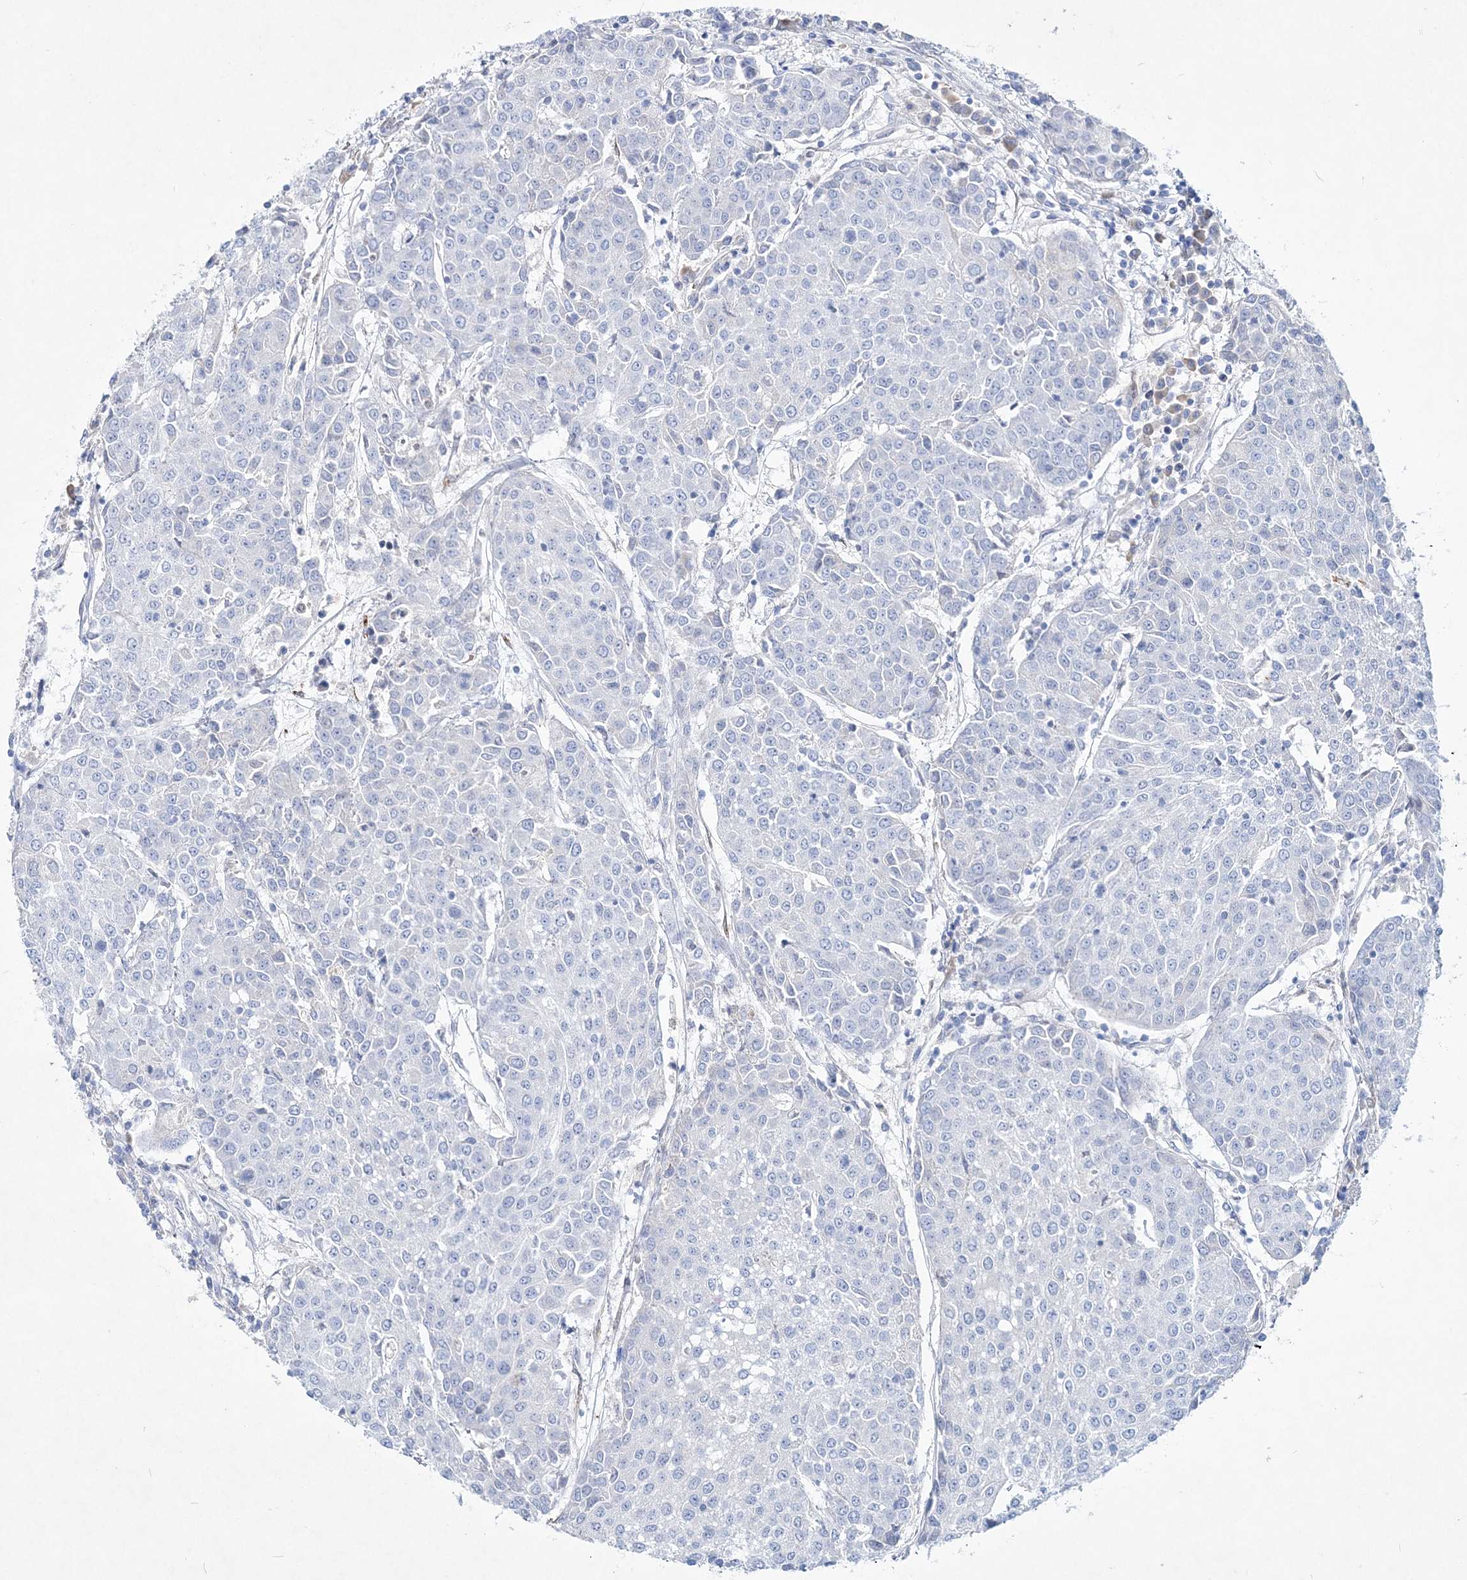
{"staining": {"intensity": "negative", "quantity": "none", "location": "none"}, "tissue": "urothelial cancer", "cell_type": "Tumor cells", "image_type": "cancer", "snomed": [{"axis": "morphology", "description": "Urothelial carcinoma, High grade"}, {"axis": "topography", "description": "Urinary bladder"}], "caption": "Immunohistochemistry micrograph of human urothelial cancer stained for a protein (brown), which exhibits no positivity in tumor cells. (DAB immunohistochemistry (IHC), high magnification).", "gene": "SPINK7", "patient": {"sex": "female", "age": 85}}